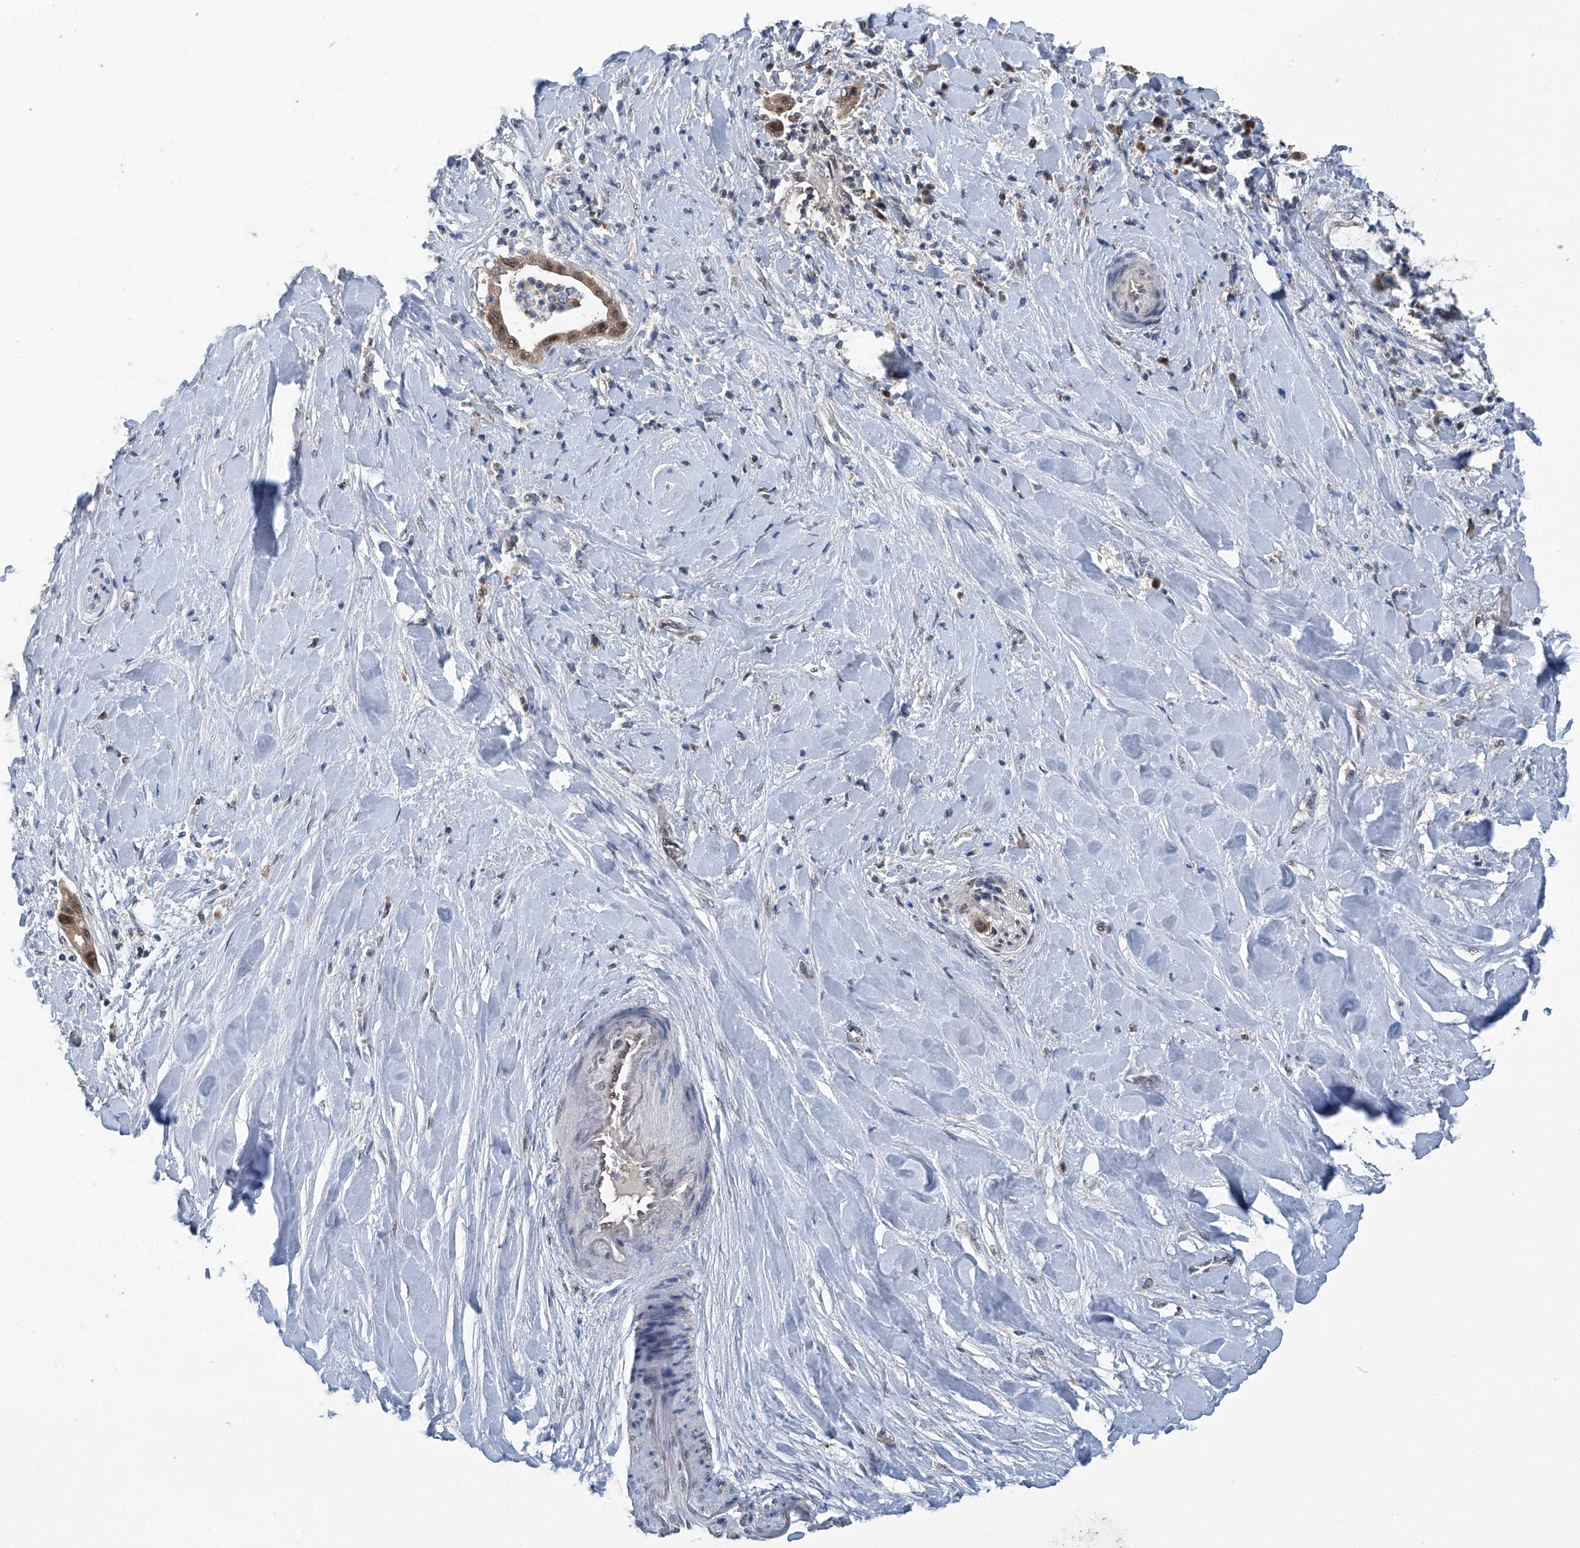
{"staining": {"intensity": "moderate", "quantity": ">75%", "location": "cytoplasmic/membranous,nuclear"}, "tissue": "liver cancer", "cell_type": "Tumor cells", "image_type": "cancer", "snomed": [{"axis": "morphology", "description": "Cholangiocarcinoma"}, {"axis": "topography", "description": "Liver"}], "caption": "Moderate cytoplasmic/membranous and nuclear protein expression is appreciated in approximately >75% of tumor cells in liver cancer (cholangiocarcinoma).", "gene": "CLK1", "patient": {"sex": "female", "age": 54}}